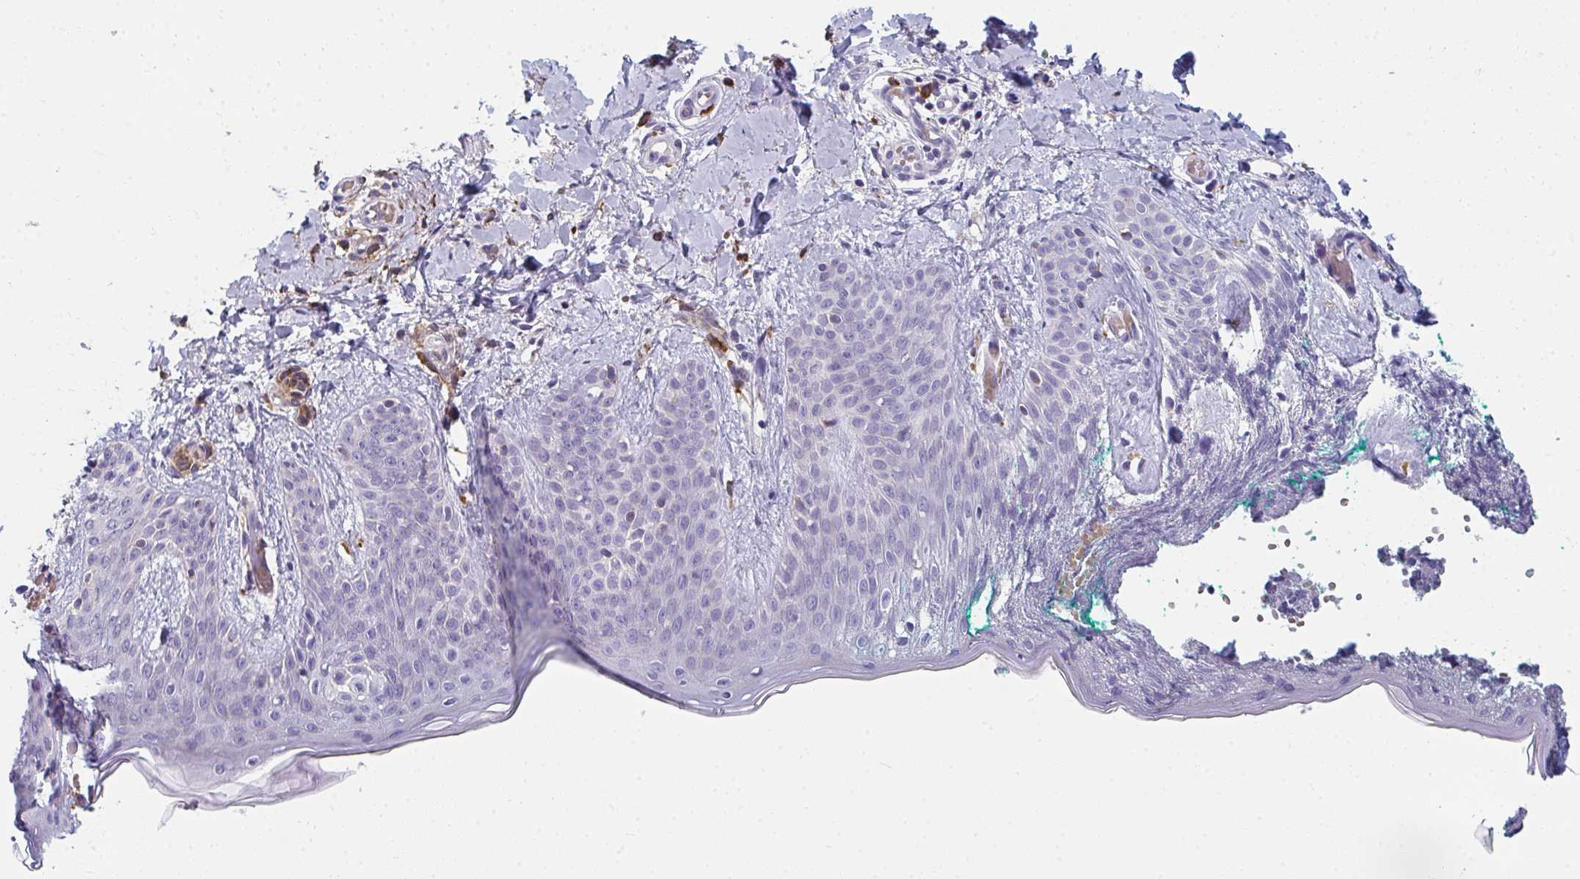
{"staining": {"intensity": "negative", "quantity": "none", "location": "none"}, "tissue": "skin", "cell_type": "Fibroblasts", "image_type": "normal", "snomed": [{"axis": "morphology", "description": "Normal tissue, NOS"}, {"axis": "topography", "description": "Skin"}], "caption": "Photomicrograph shows no protein expression in fibroblasts of normal skin.", "gene": "EIF1AD", "patient": {"sex": "male", "age": 16}}